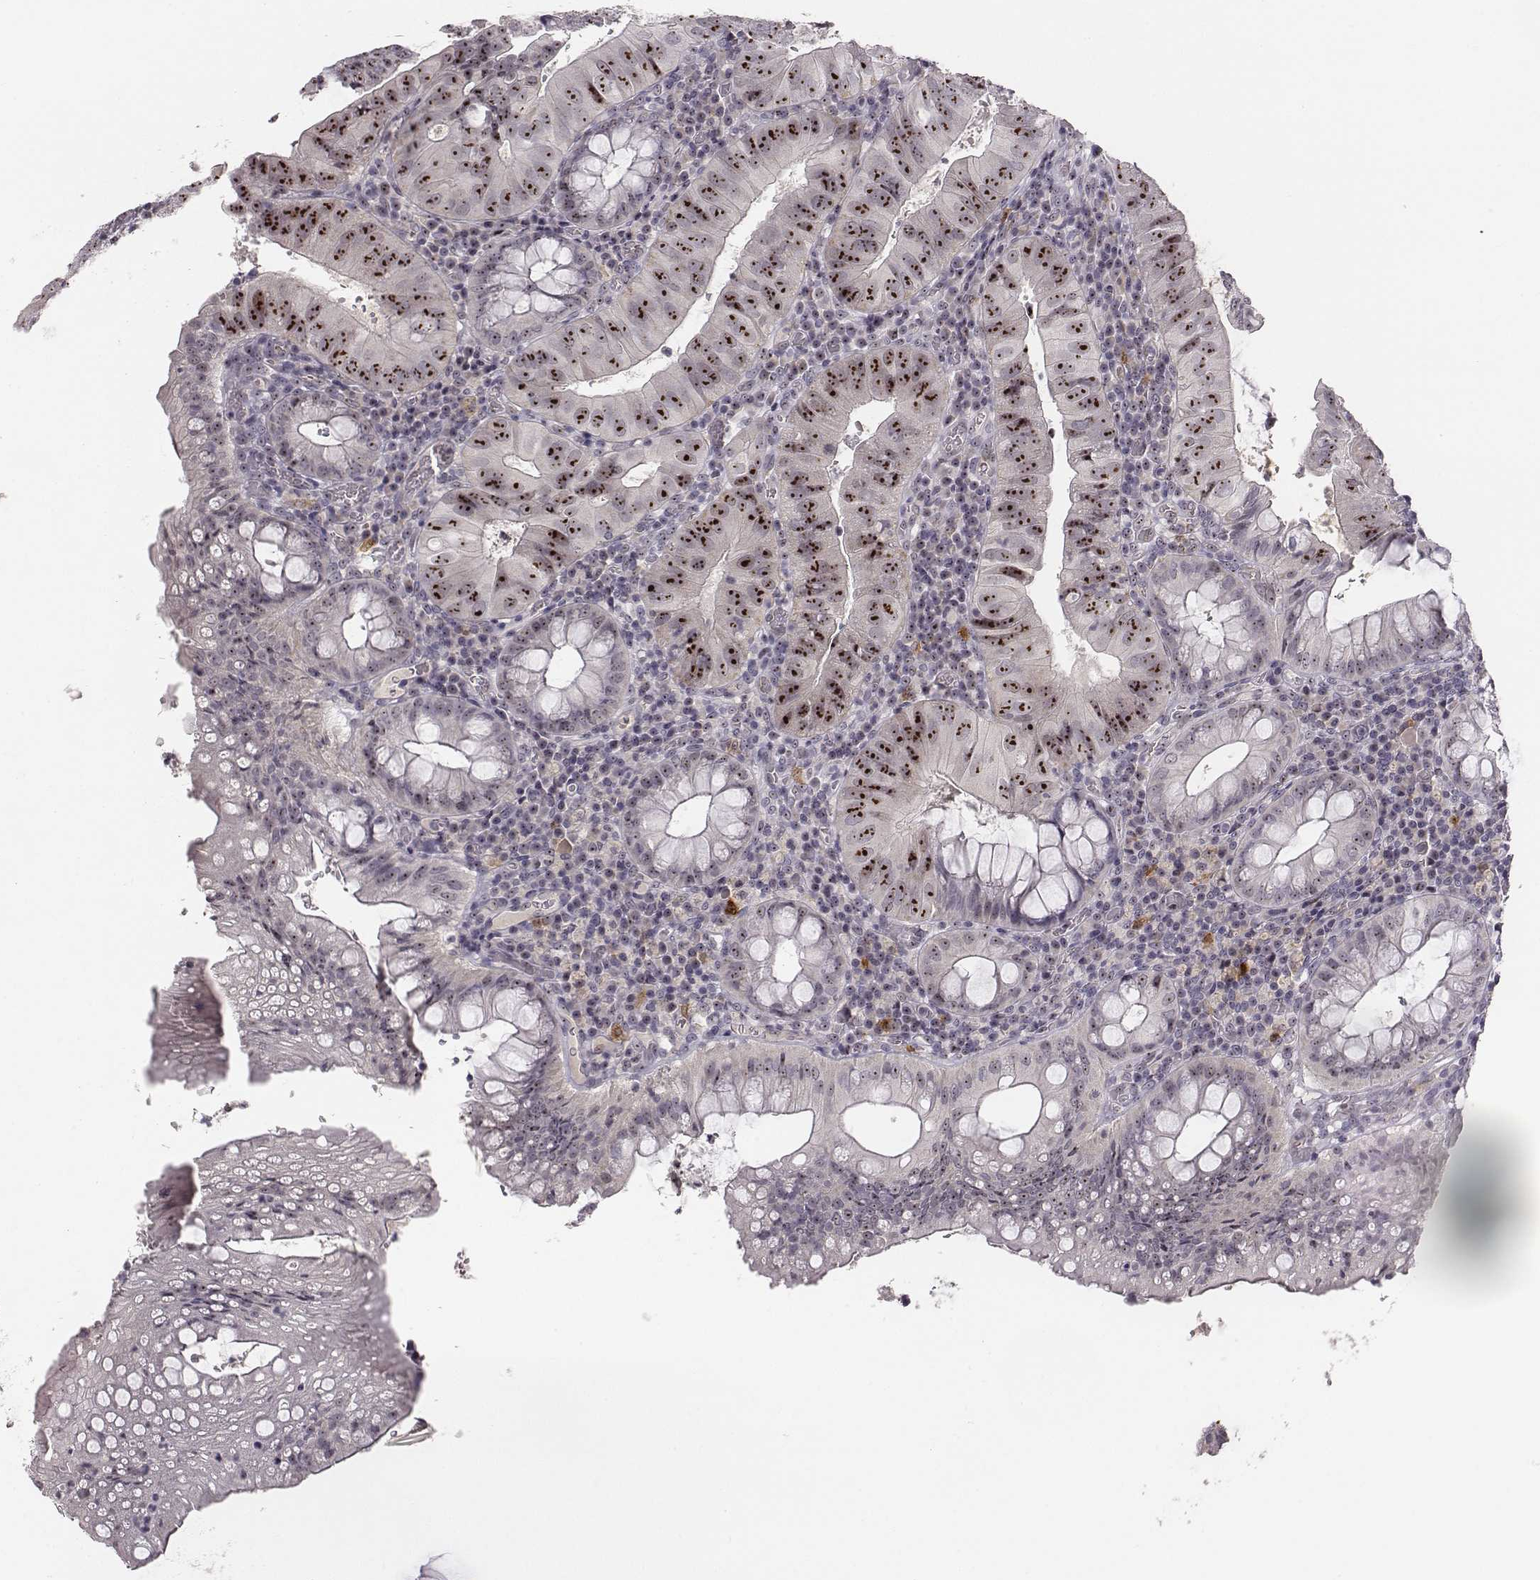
{"staining": {"intensity": "strong", "quantity": ">75%", "location": "nuclear"}, "tissue": "colorectal cancer", "cell_type": "Tumor cells", "image_type": "cancer", "snomed": [{"axis": "morphology", "description": "Adenocarcinoma, NOS"}, {"axis": "topography", "description": "Colon"}], "caption": "Strong nuclear staining is present in about >75% of tumor cells in adenocarcinoma (colorectal).", "gene": "NIFK", "patient": {"sex": "male", "age": 67}}